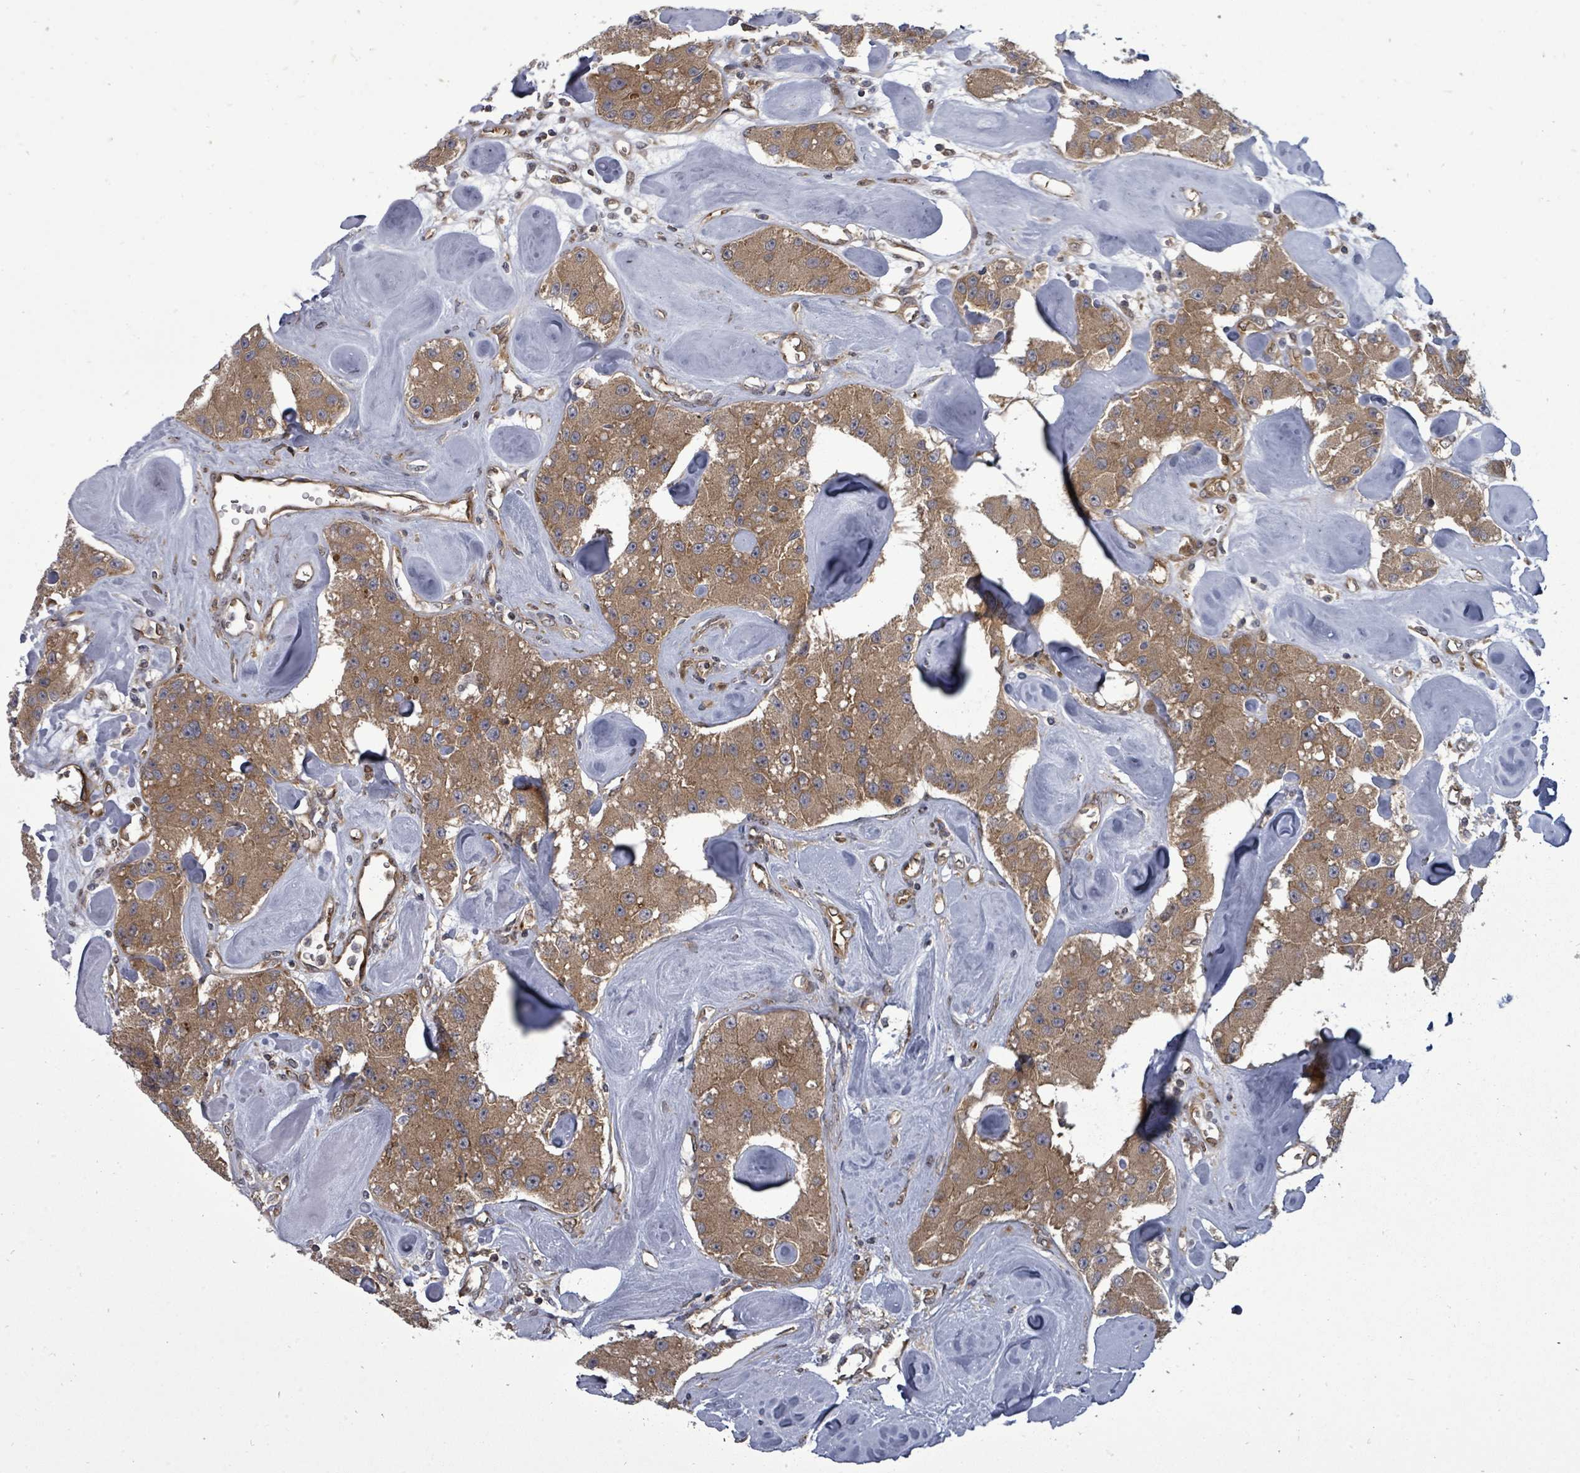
{"staining": {"intensity": "moderate", "quantity": ">75%", "location": "cytoplasmic/membranous"}, "tissue": "carcinoid", "cell_type": "Tumor cells", "image_type": "cancer", "snomed": [{"axis": "morphology", "description": "Carcinoid, malignant, NOS"}, {"axis": "topography", "description": "Pancreas"}], "caption": "About >75% of tumor cells in carcinoid (malignant) reveal moderate cytoplasmic/membranous protein positivity as visualized by brown immunohistochemical staining.", "gene": "EIF3C", "patient": {"sex": "male", "age": 41}}